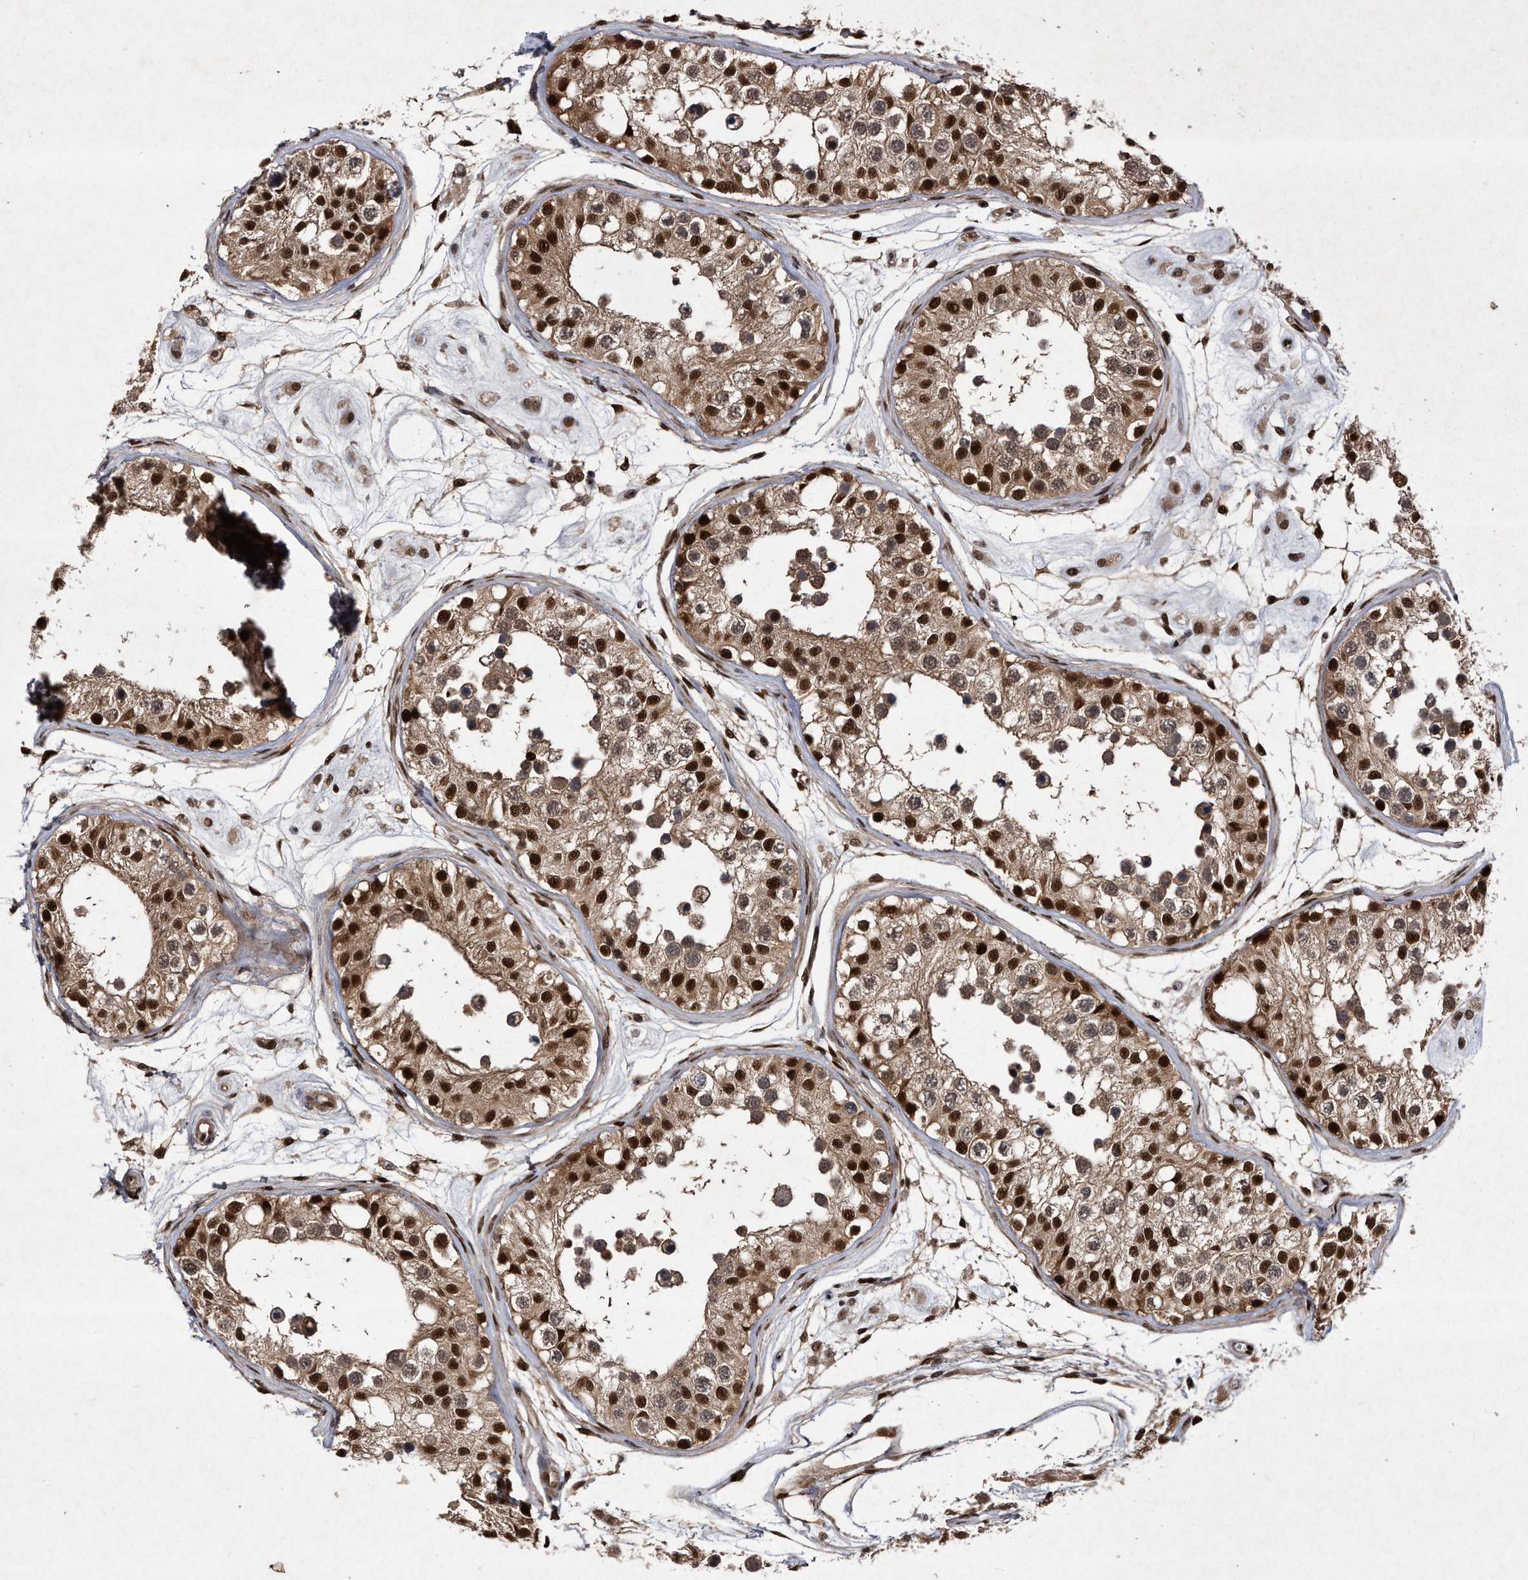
{"staining": {"intensity": "strong", "quantity": "25%-75%", "location": "nuclear"}, "tissue": "testis", "cell_type": "Cells in seminiferous ducts", "image_type": "normal", "snomed": [{"axis": "morphology", "description": "Normal tissue, NOS"}, {"axis": "morphology", "description": "Adenocarcinoma, metastatic, NOS"}, {"axis": "topography", "description": "Testis"}], "caption": "An image showing strong nuclear positivity in approximately 25%-75% of cells in seminiferous ducts in unremarkable testis, as visualized by brown immunohistochemical staining.", "gene": "RAD23B", "patient": {"sex": "male", "age": 26}}